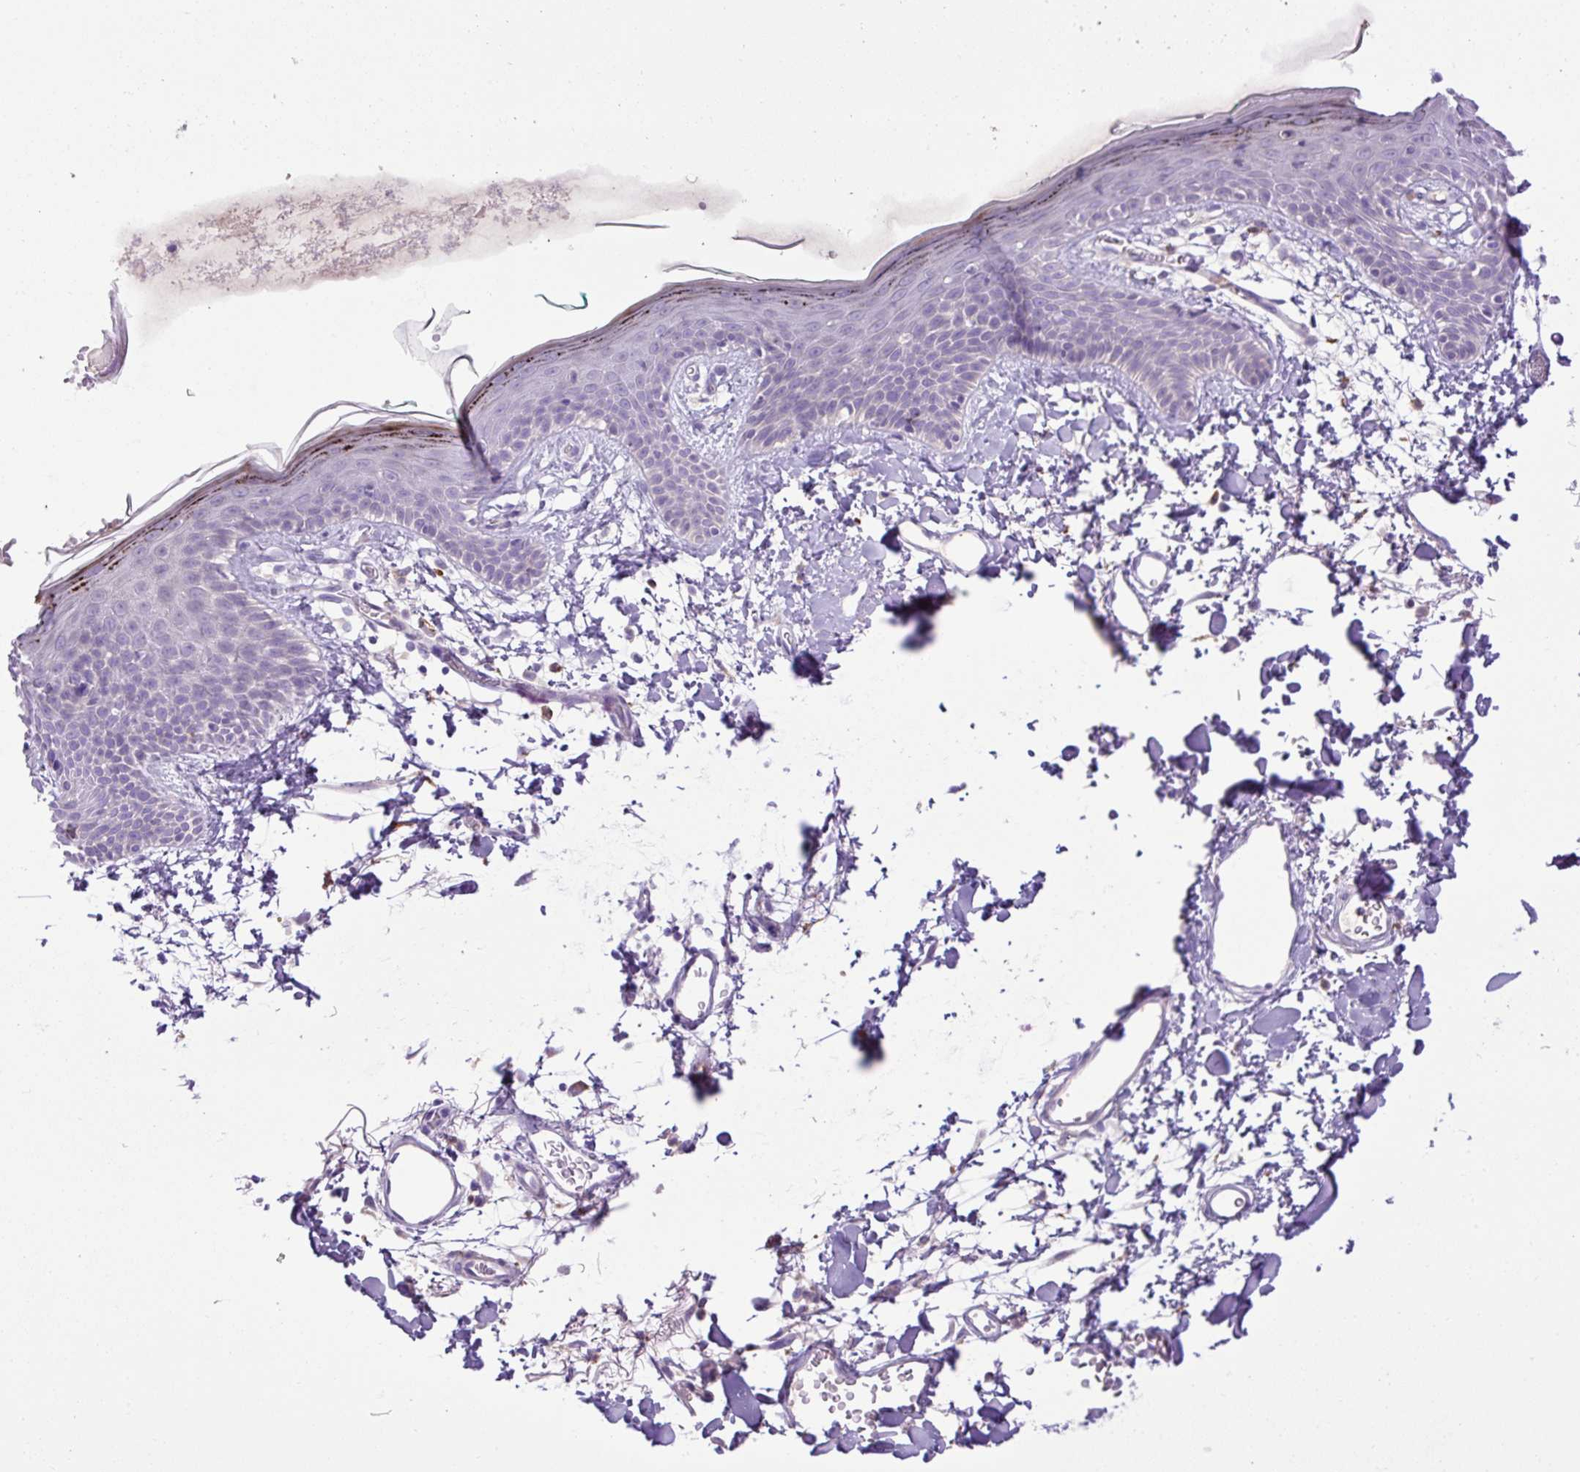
{"staining": {"intensity": "negative", "quantity": "none", "location": "none"}, "tissue": "skin", "cell_type": "Fibroblasts", "image_type": "normal", "snomed": [{"axis": "morphology", "description": "Normal tissue, NOS"}, {"axis": "topography", "description": "Skin"}], "caption": "Immunohistochemistry histopathology image of normal human skin stained for a protein (brown), which reveals no positivity in fibroblasts.", "gene": "SPTBN5", "patient": {"sex": "male", "age": 79}}